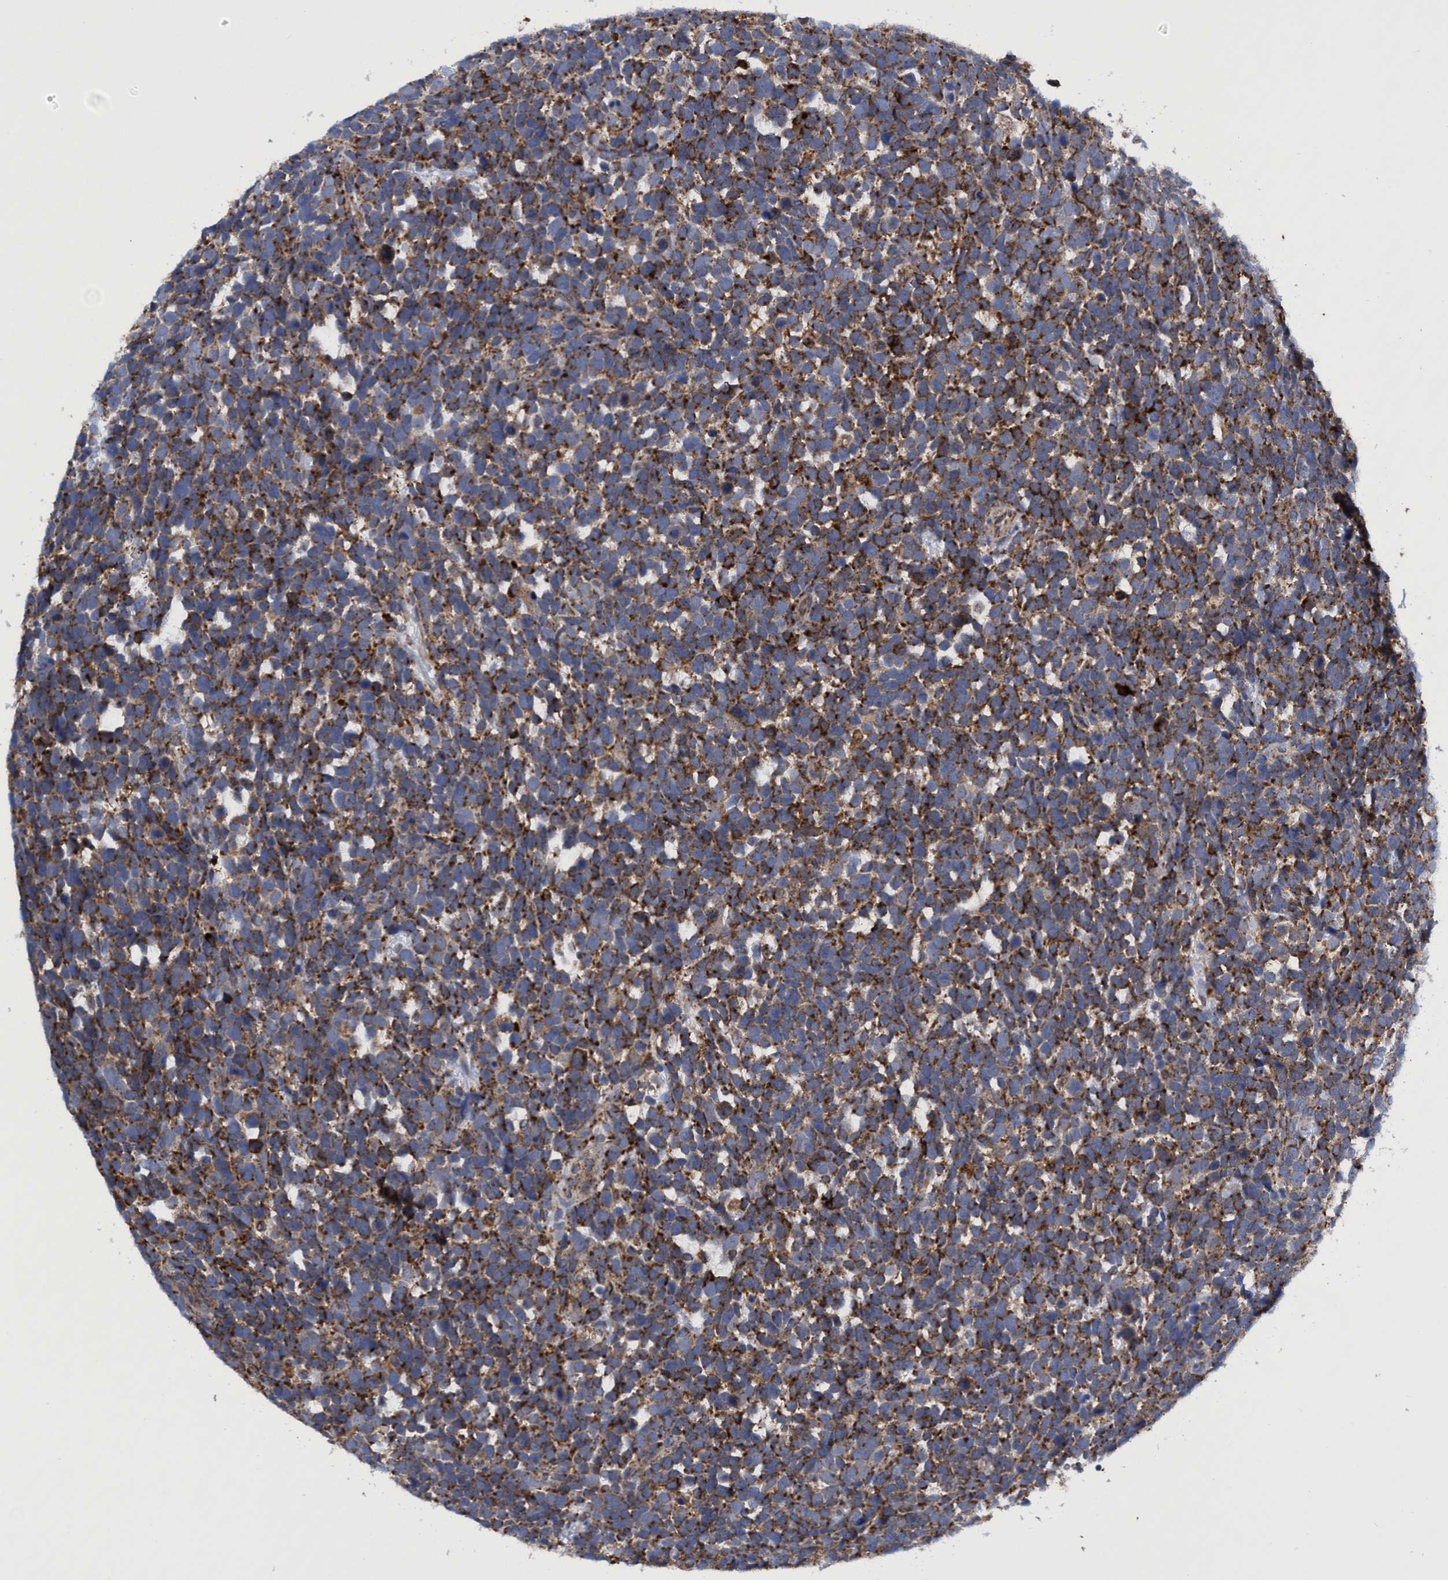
{"staining": {"intensity": "strong", "quantity": ">75%", "location": "cytoplasmic/membranous"}, "tissue": "urothelial cancer", "cell_type": "Tumor cells", "image_type": "cancer", "snomed": [{"axis": "morphology", "description": "Urothelial carcinoma, High grade"}, {"axis": "topography", "description": "Urinary bladder"}], "caption": "Strong cytoplasmic/membranous expression for a protein is present in about >75% of tumor cells of urothelial cancer using immunohistochemistry.", "gene": "CRYZ", "patient": {"sex": "female", "age": 82}}